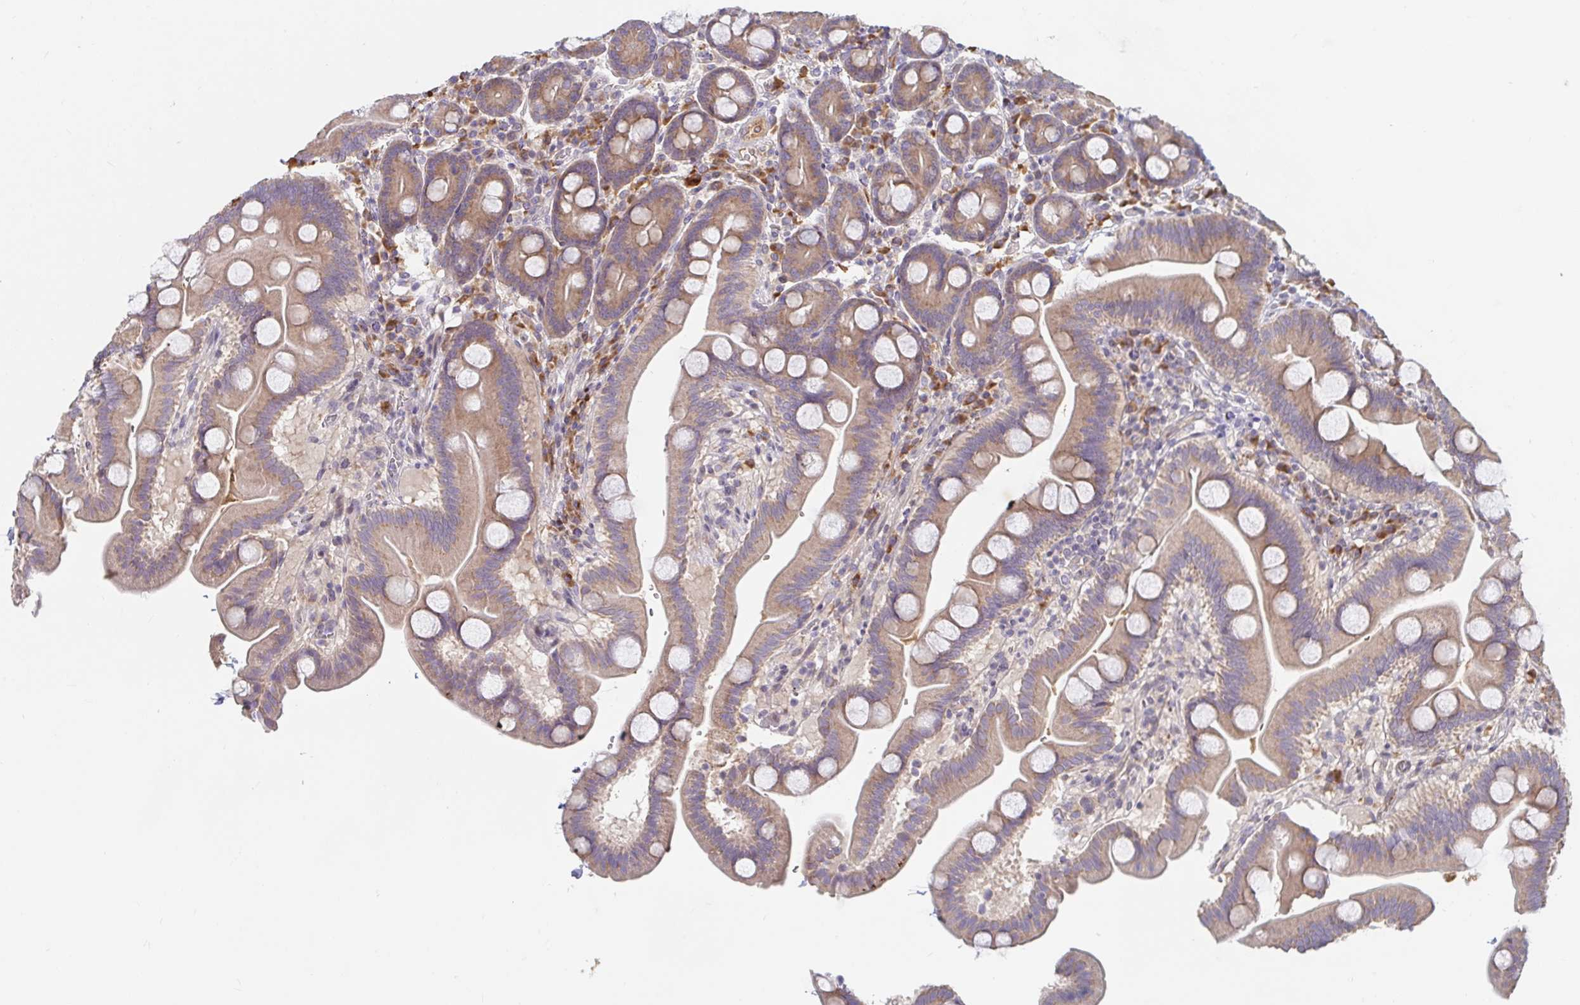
{"staining": {"intensity": "moderate", "quantity": ">75%", "location": "cytoplasmic/membranous"}, "tissue": "duodenum", "cell_type": "Glandular cells", "image_type": "normal", "snomed": [{"axis": "morphology", "description": "Normal tissue, NOS"}, {"axis": "topography", "description": "Duodenum"}], "caption": "Immunohistochemistry (IHC) (DAB (3,3'-diaminobenzidine)) staining of normal human duodenum shows moderate cytoplasmic/membranous protein staining in about >75% of glandular cells. The staining was performed using DAB to visualize the protein expression in brown, while the nuclei were stained in blue with hematoxylin (Magnification: 20x).", "gene": "LARP1", "patient": {"sex": "male", "age": 59}}